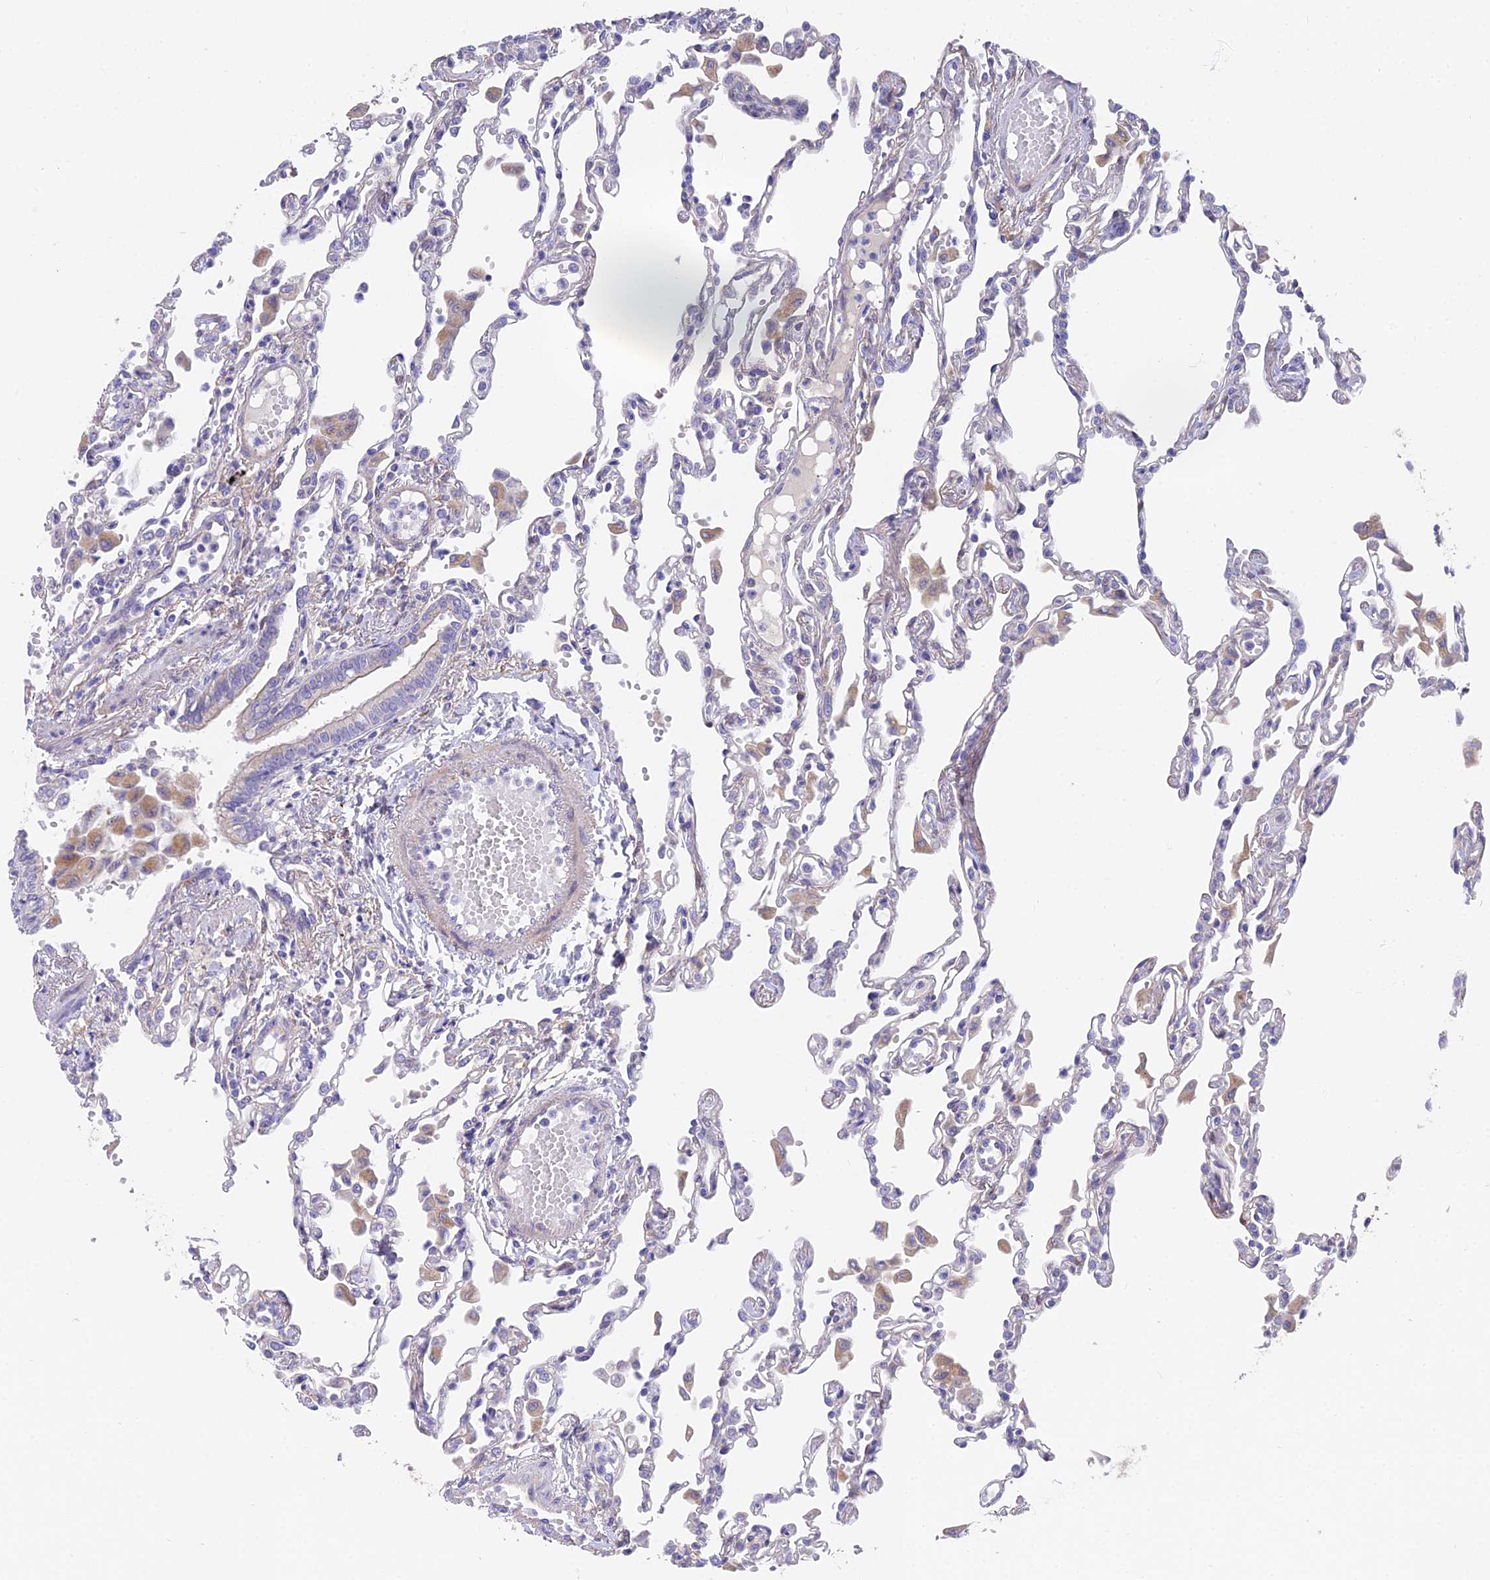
{"staining": {"intensity": "negative", "quantity": "none", "location": "none"}, "tissue": "lung", "cell_type": "Alveolar cells", "image_type": "normal", "snomed": [{"axis": "morphology", "description": "Normal tissue, NOS"}, {"axis": "topography", "description": "Bronchus"}, {"axis": "topography", "description": "Lung"}], "caption": "Immunohistochemical staining of normal lung exhibits no significant staining in alveolar cells.", "gene": "FAM168B", "patient": {"sex": "female", "age": 49}}